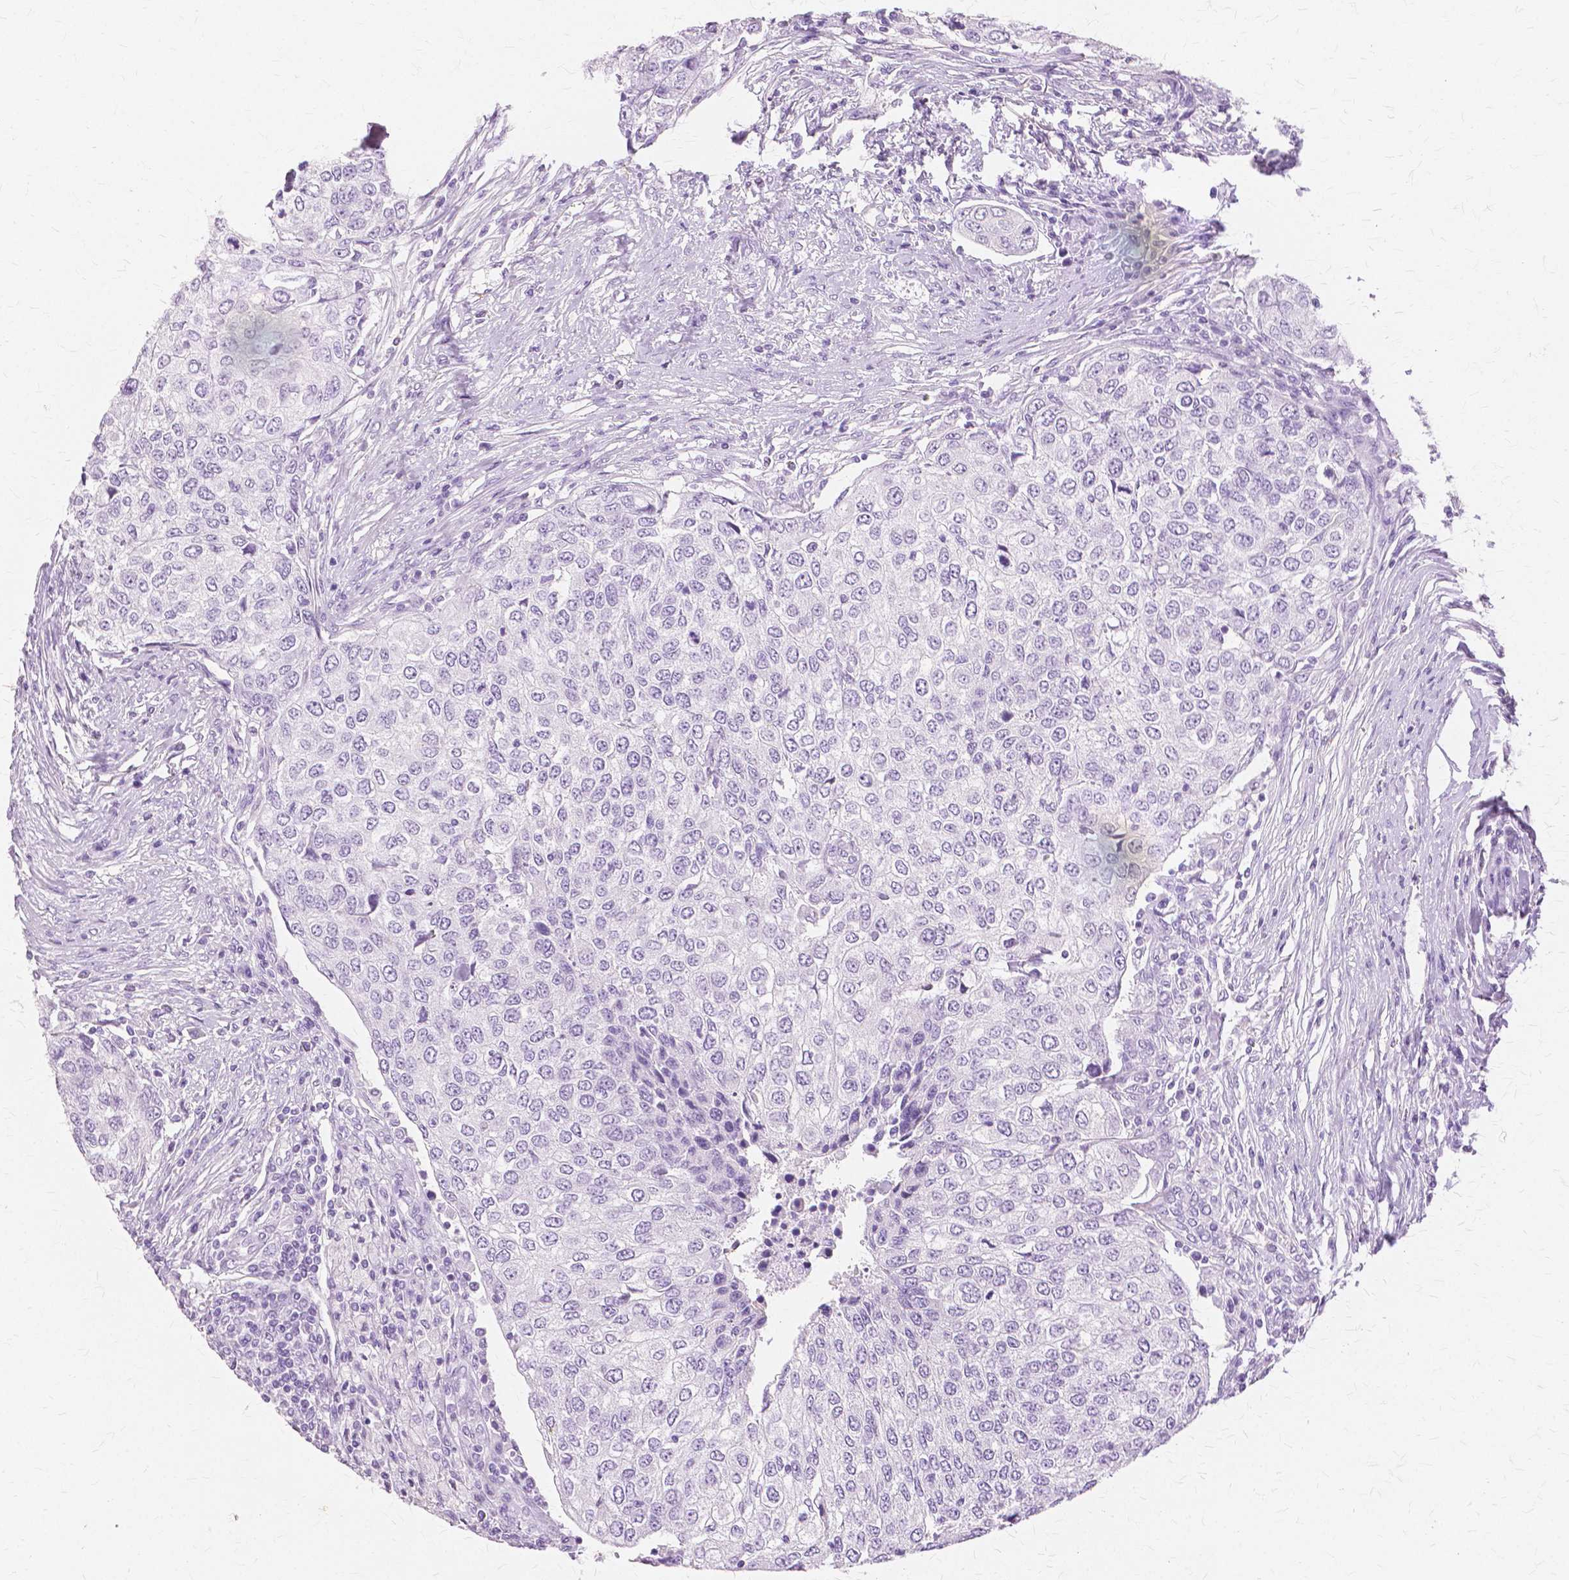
{"staining": {"intensity": "negative", "quantity": "none", "location": "none"}, "tissue": "urothelial cancer", "cell_type": "Tumor cells", "image_type": "cancer", "snomed": [{"axis": "morphology", "description": "Urothelial carcinoma, High grade"}, {"axis": "topography", "description": "Urinary bladder"}], "caption": "Image shows no protein staining in tumor cells of urothelial cancer tissue.", "gene": "TGM1", "patient": {"sex": "female", "age": 78}}